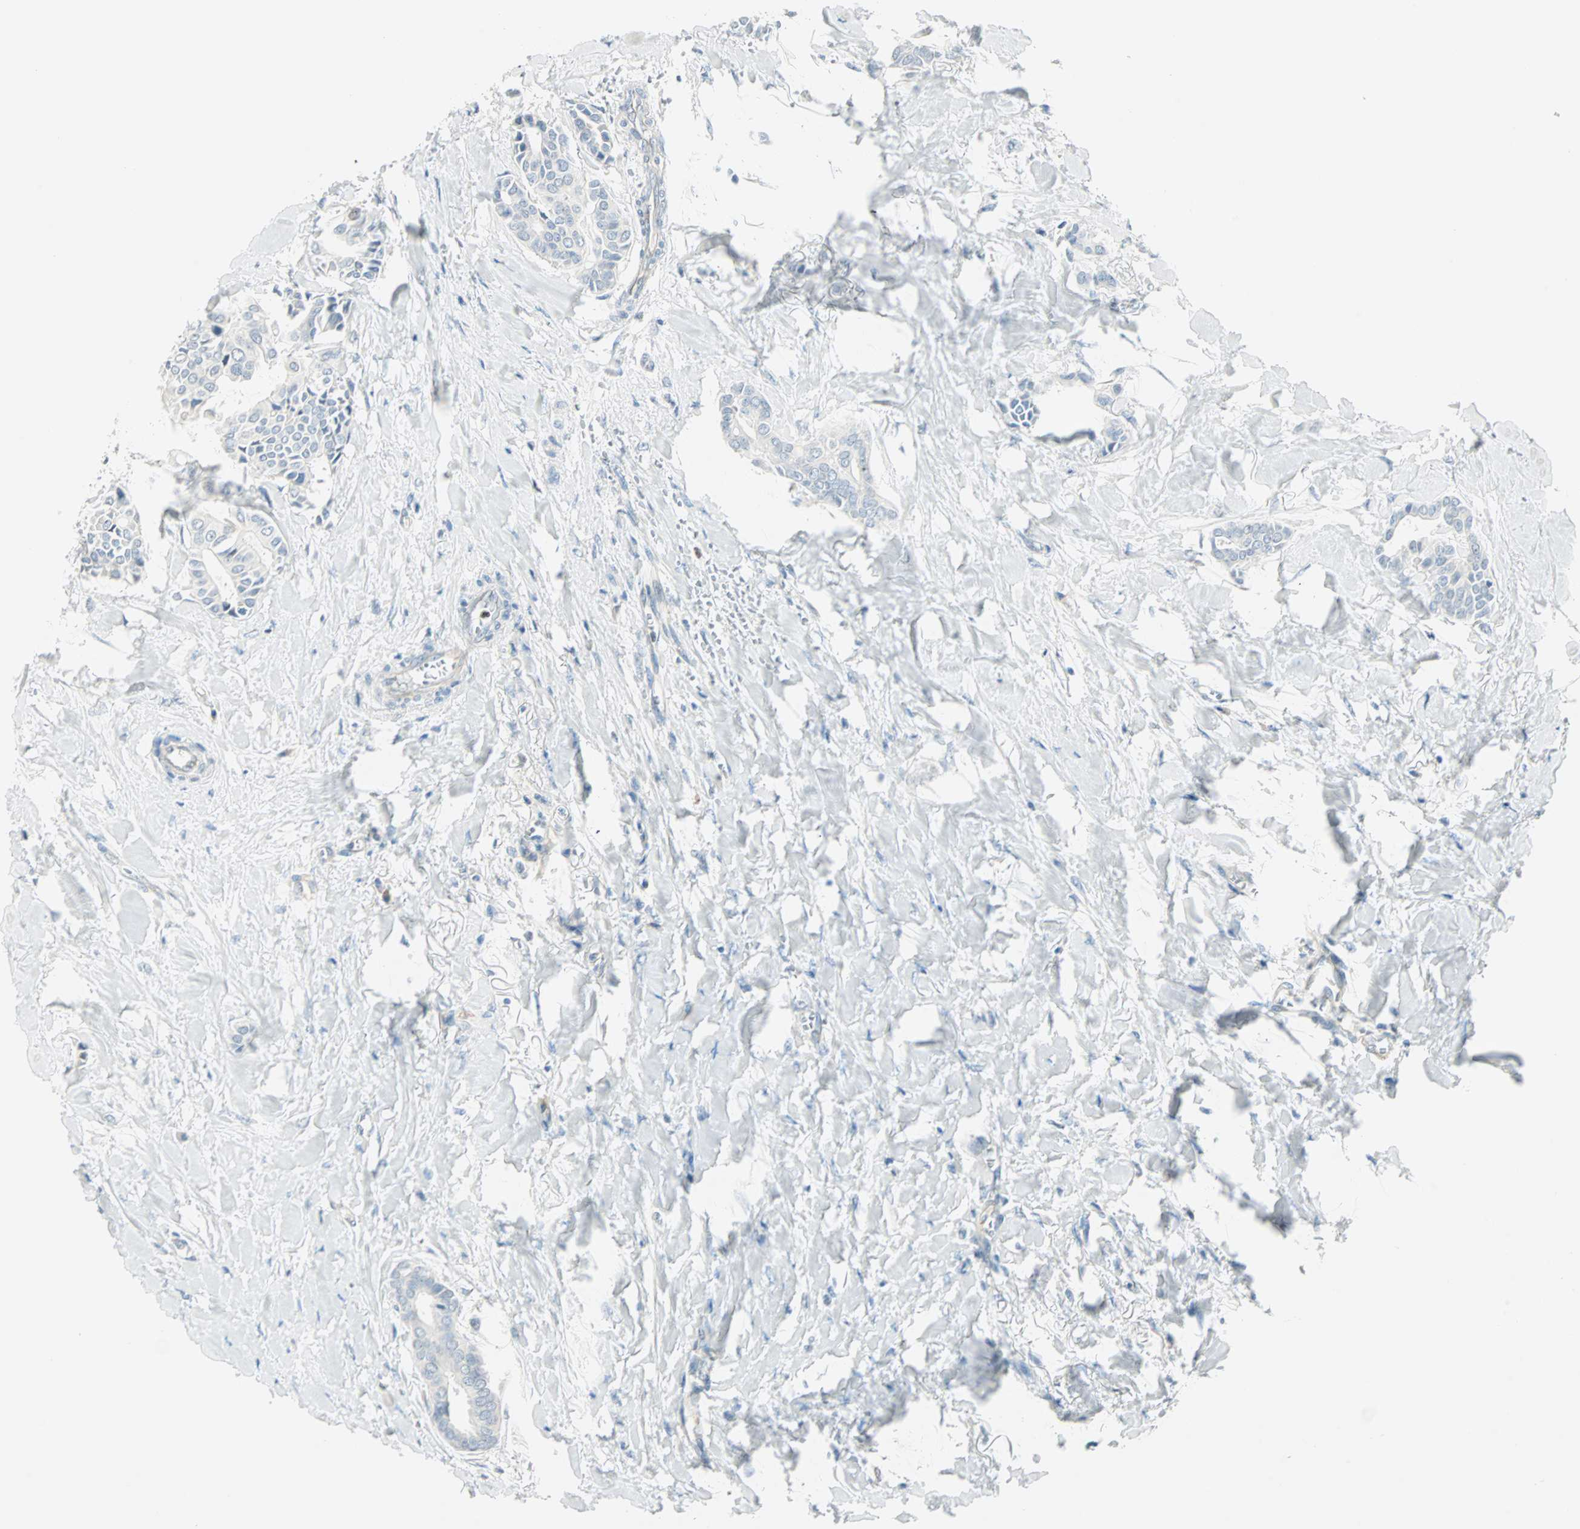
{"staining": {"intensity": "negative", "quantity": "none", "location": "none"}, "tissue": "head and neck cancer", "cell_type": "Tumor cells", "image_type": "cancer", "snomed": [{"axis": "morphology", "description": "Adenocarcinoma, NOS"}, {"axis": "topography", "description": "Salivary gland"}, {"axis": "topography", "description": "Head-Neck"}], "caption": "This is an immunohistochemistry micrograph of adenocarcinoma (head and neck). There is no expression in tumor cells.", "gene": "MLLT10", "patient": {"sex": "female", "age": 59}}